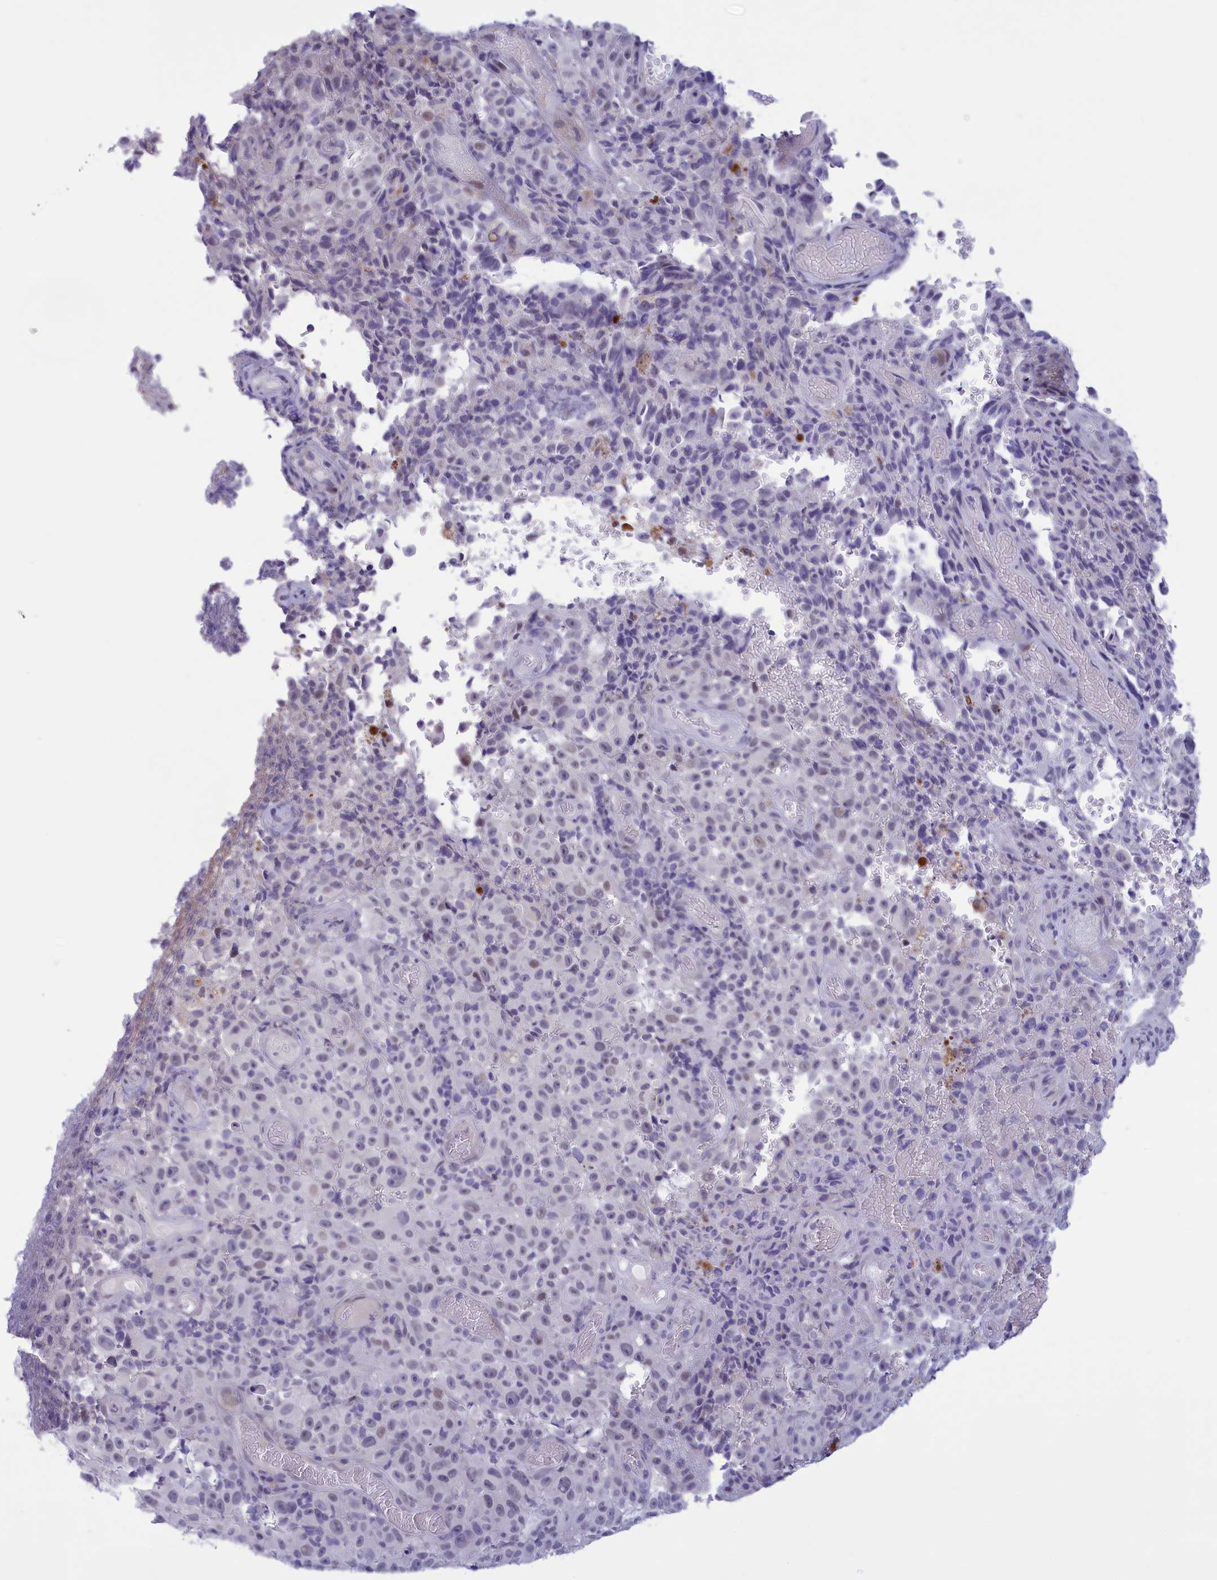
{"staining": {"intensity": "negative", "quantity": "none", "location": "none"}, "tissue": "melanoma", "cell_type": "Tumor cells", "image_type": "cancer", "snomed": [{"axis": "morphology", "description": "Malignant melanoma, NOS"}, {"axis": "topography", "description": "Skin"}], "caption": "An immunohistochemistry photomicrograph of malignant melanoma is shown. There is no staining in tumor cells of malignant melanoma.", "gene": "ELOA2", "patient": {"sex": "female", "age": 82}}